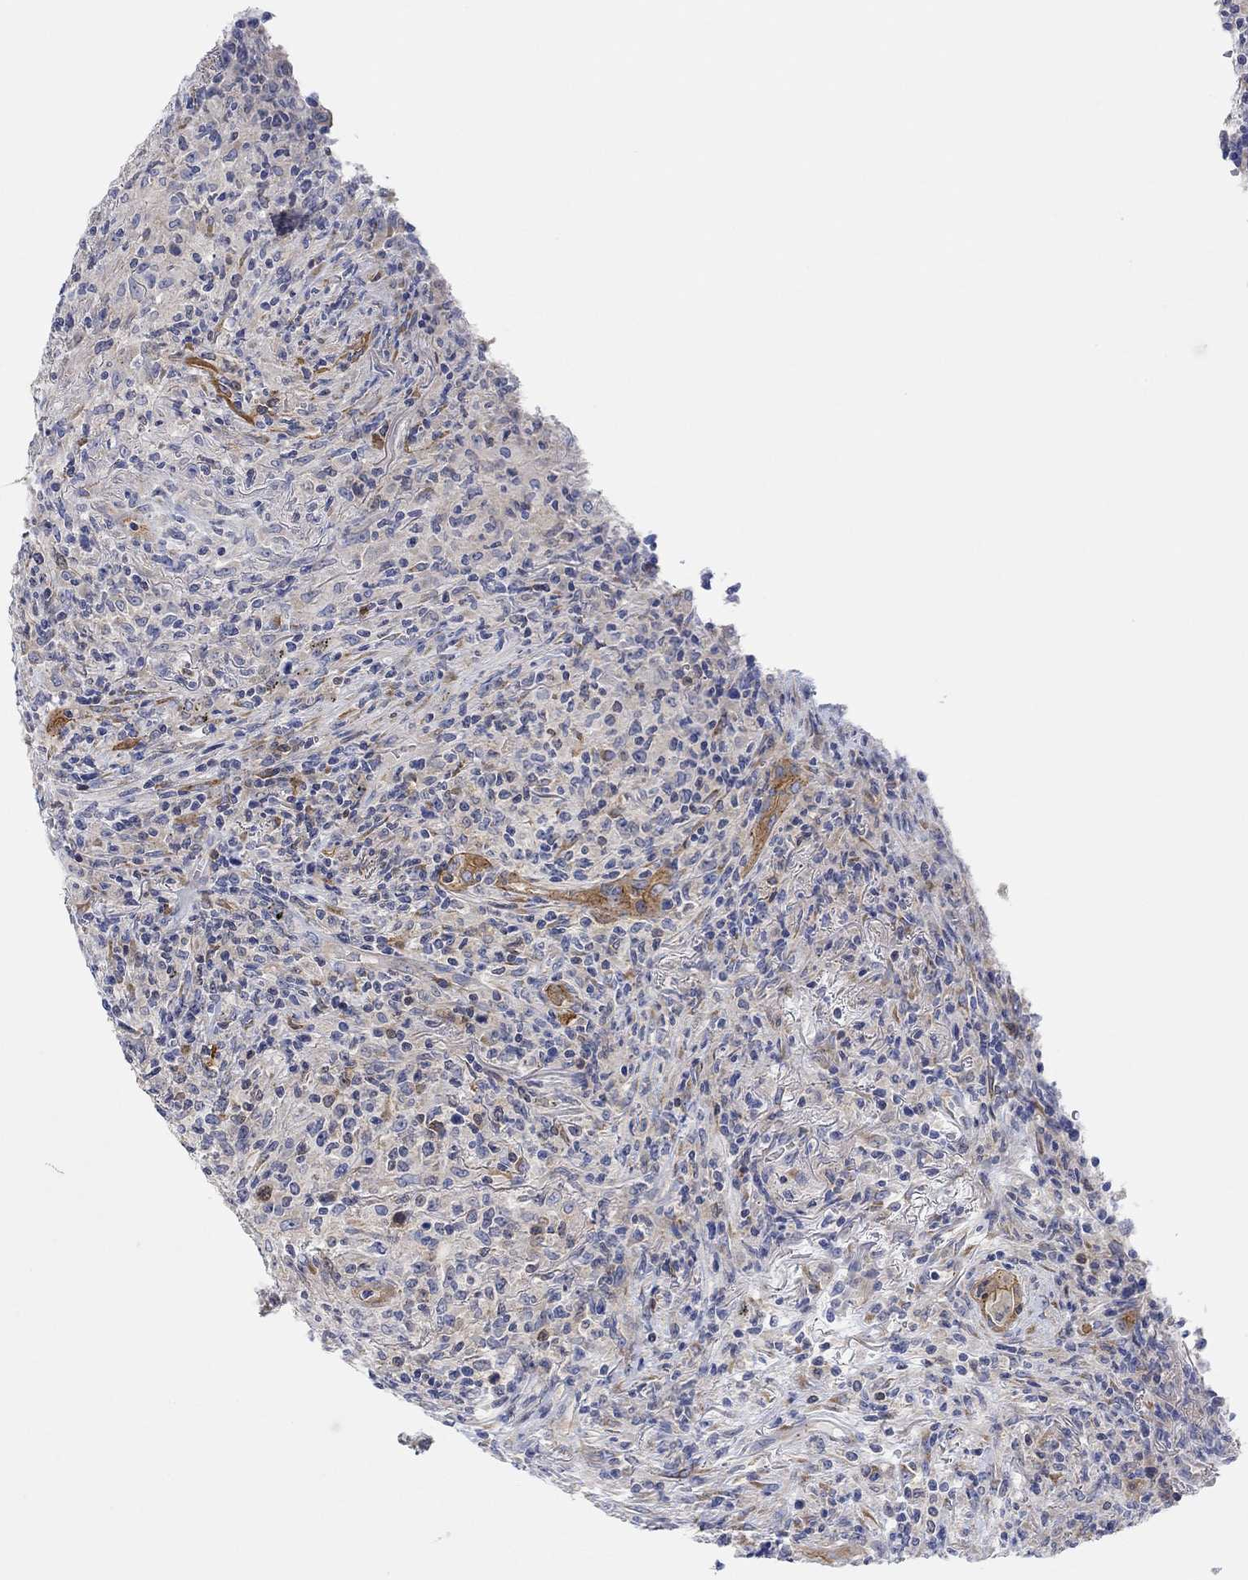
{"staining": {"intensity": "negative", "quantity": "none", "location": "none"}, "tissue": "lymphoma", "cell_type": "Tumor cells", "image_type": "cancer", "snomed": [{"axis": "morphology", "description": "Malignant lymphoma, non-Hodgkin's type, High grade"}, {"axis": "topography", "description": "Lung"}], "caption": "Immunohistochemical staining of human lymphoma exhibits no significant staining in tumor cells.", "gene": "RGS1", "patient": {"sex": "male", "age": 79}}